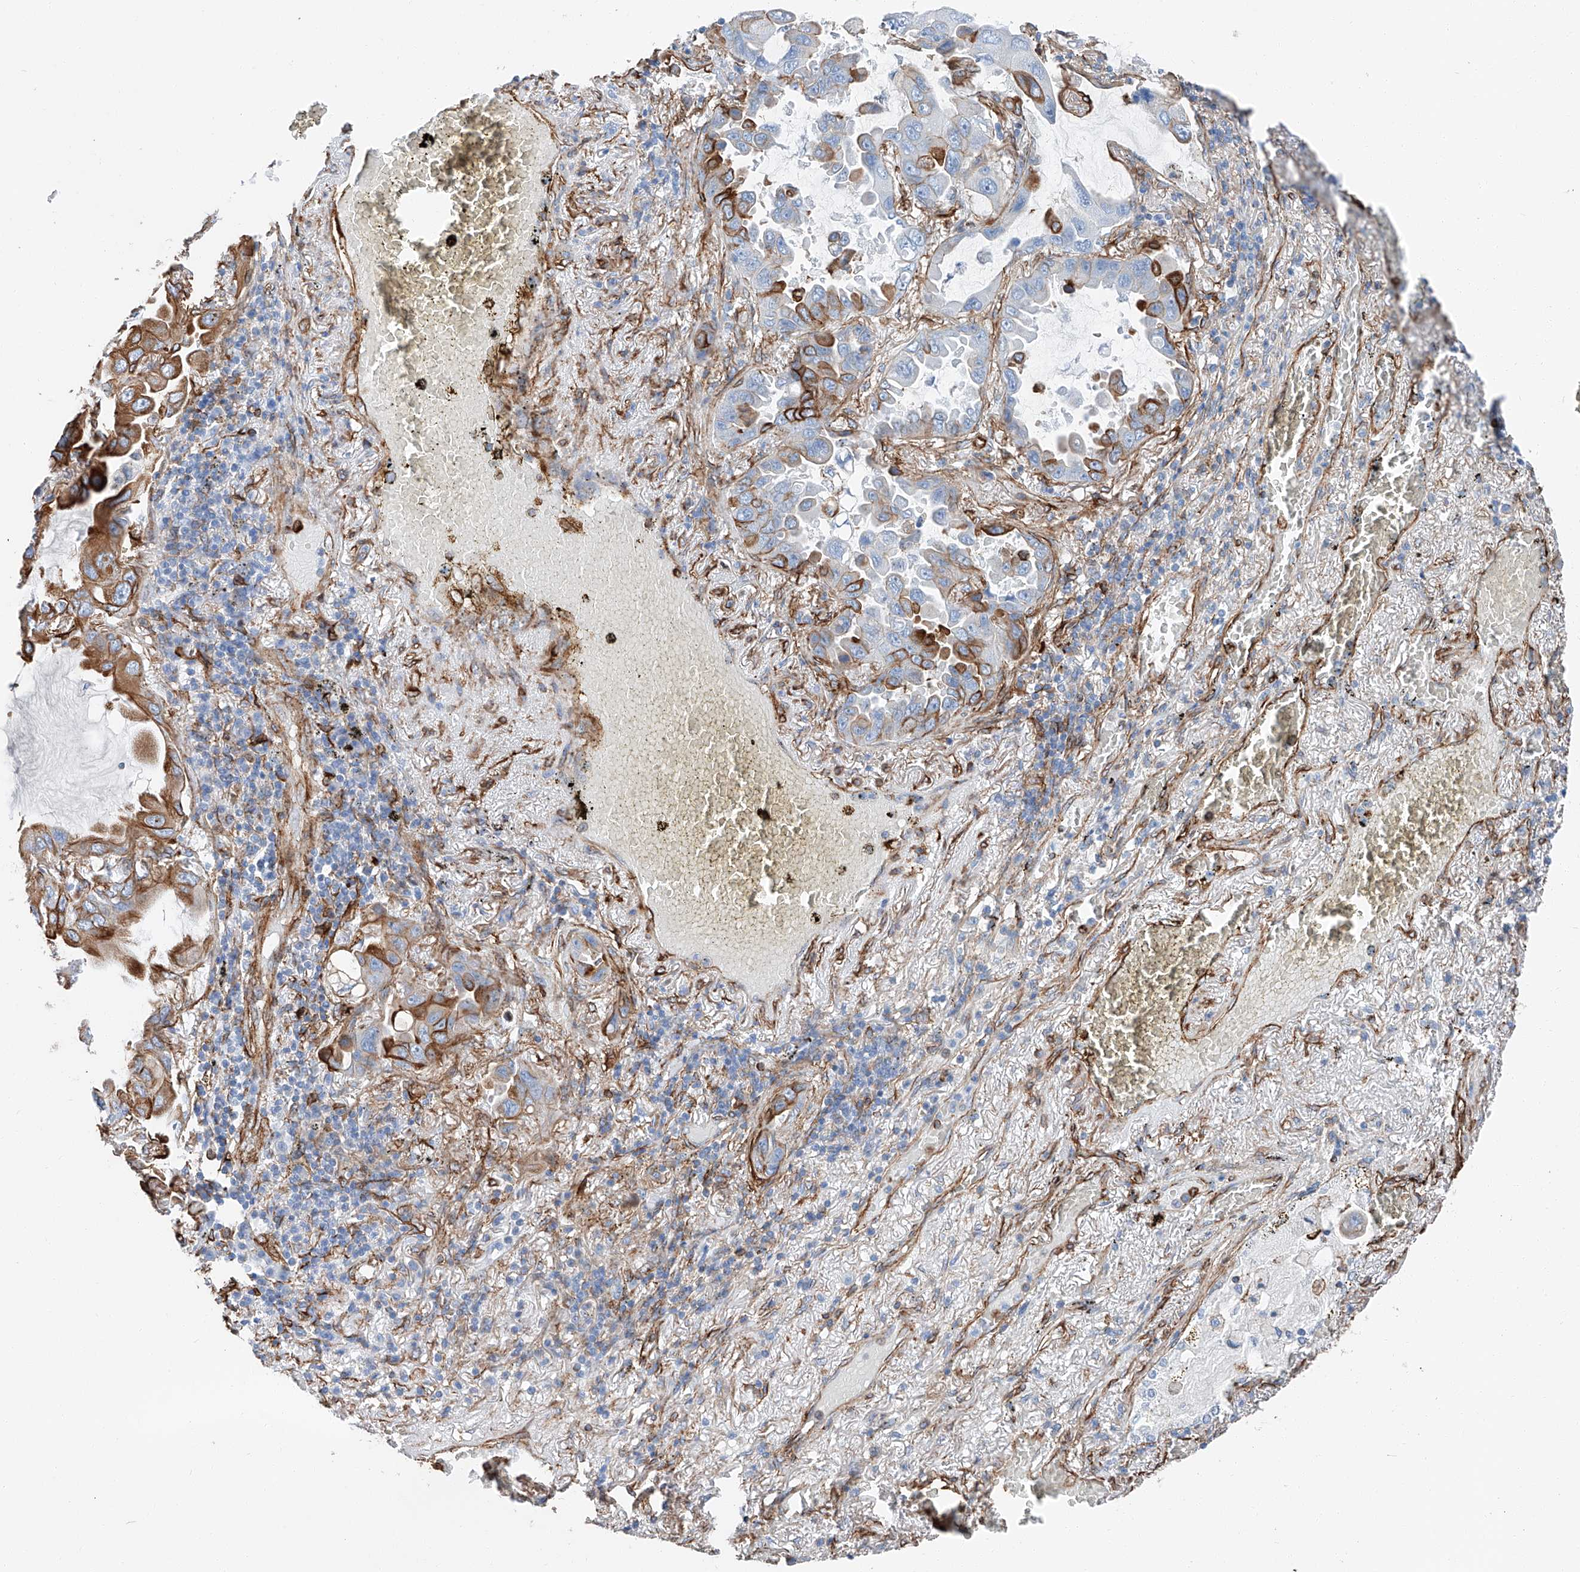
{"staining": {"intensity": "moderate", "quantity": "25%-75%", "location": "cytoplasmic/membranous"}, "tissue": "lung cancer", "cell_type": "Tumor cells", "image_type": "cancer", "snomed": [{"axis": "morphology", "description": "Adenocarcinoma, NOS"}, {"axis": "topography", "description": "Lung"}], "caption": "Moderate cytoplasmic/membranous protein staining is identified in approximately 25%-75% of tumor cells in lung cancer. The staining is performed using DAB (3,3'-diaminobenzidine) brown chromogen to label protein expression. The nuclei are counter-stained blue using hematoxylin.", "gene": "ZNF804A", "patient": {"sex": "male", "age": 64}}